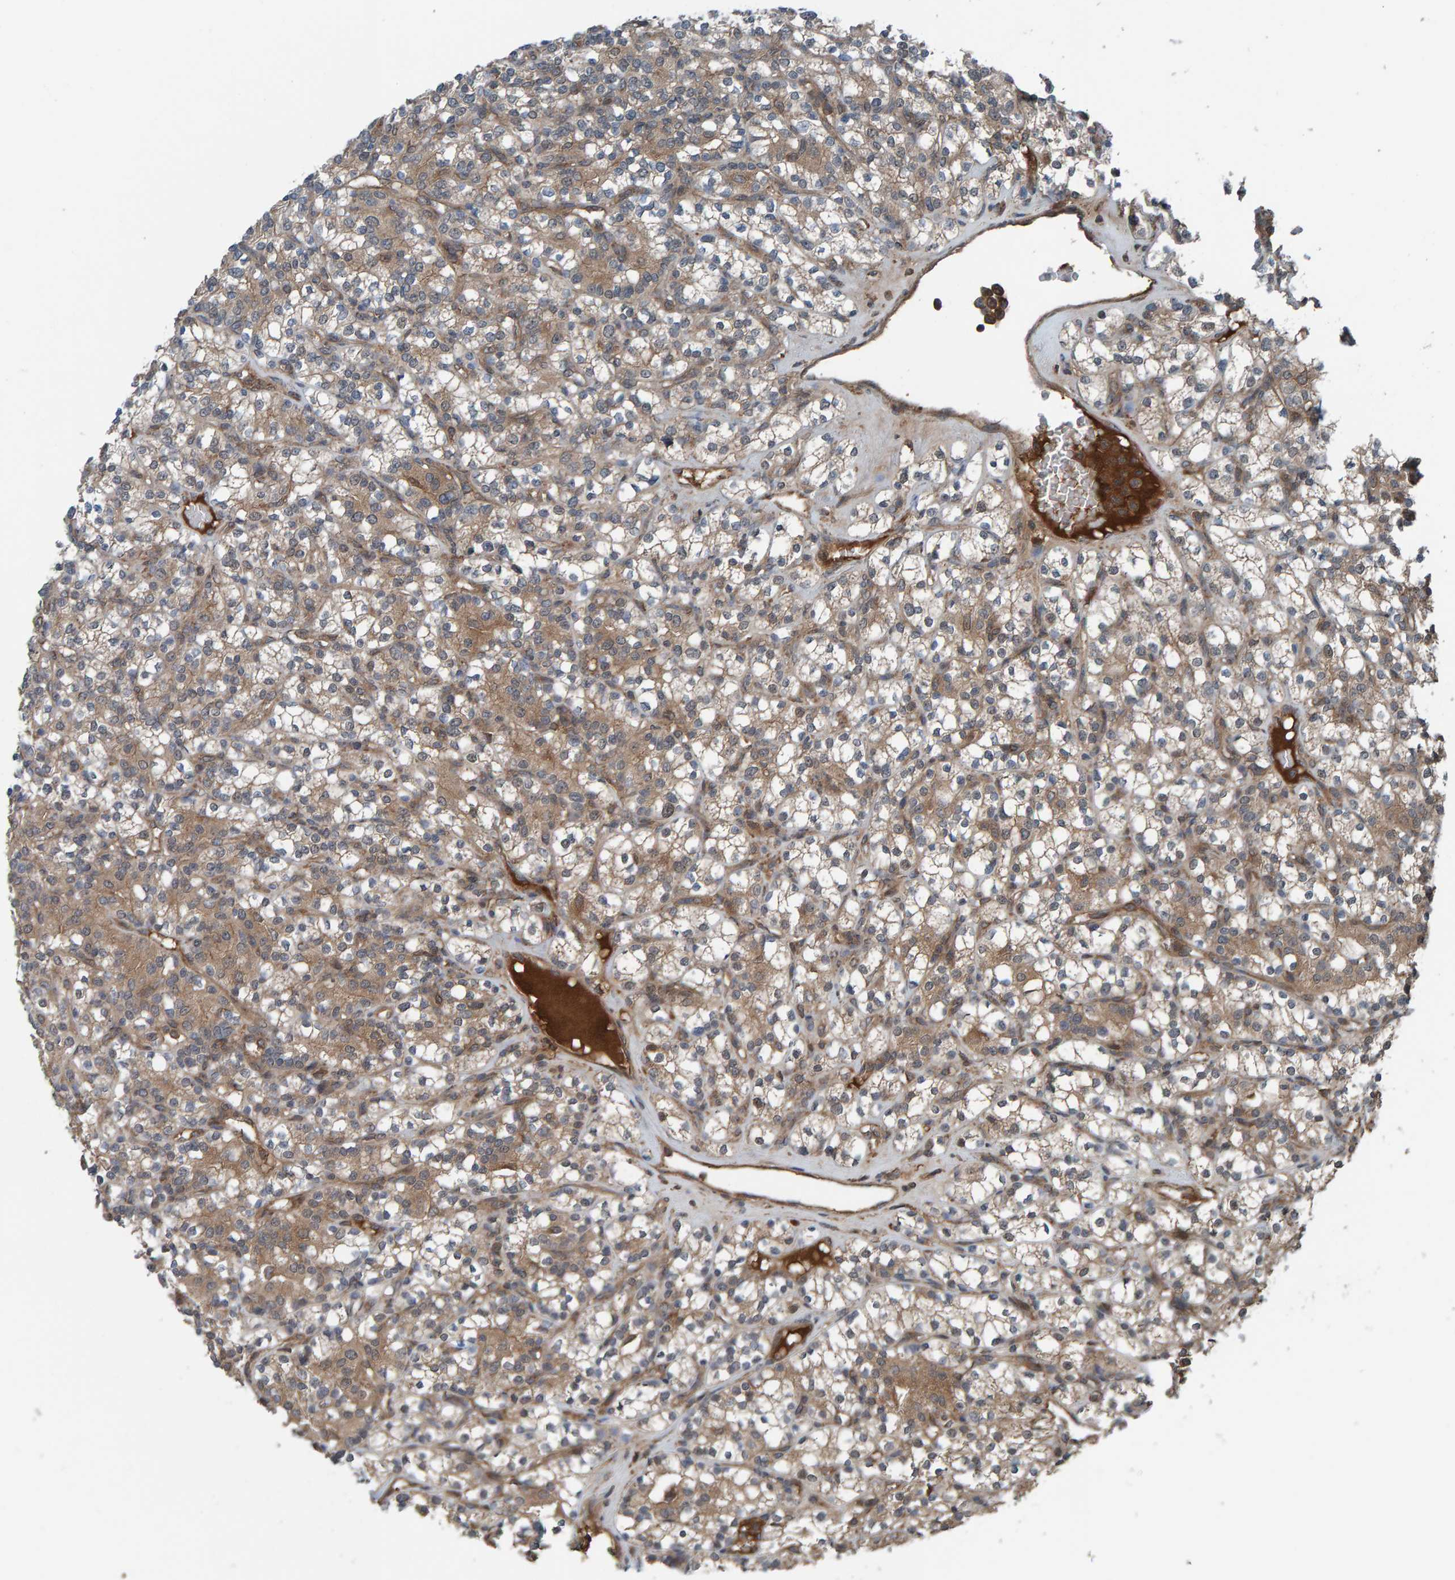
{"staining": {"intensity": "weak", "quantity": ">75%", "location": "cytoplasmic/membranous"}, "tissue": "renal cancer", "cell_type": "Tumor cells", "image_type": "cancer", "snomed": [{"axis": "morphology", "description": "Adenocarcinoma, NOS"}, {"axis": "topography", "description": "Kidney"}], "caption": "Adenocarcinoma (renal) stained for a protein reveals weak cytoplasmic/membranous positivity in tumor cells.", "gene": "CUEDC1", "patient": {"sex": "male", "age": 77}}